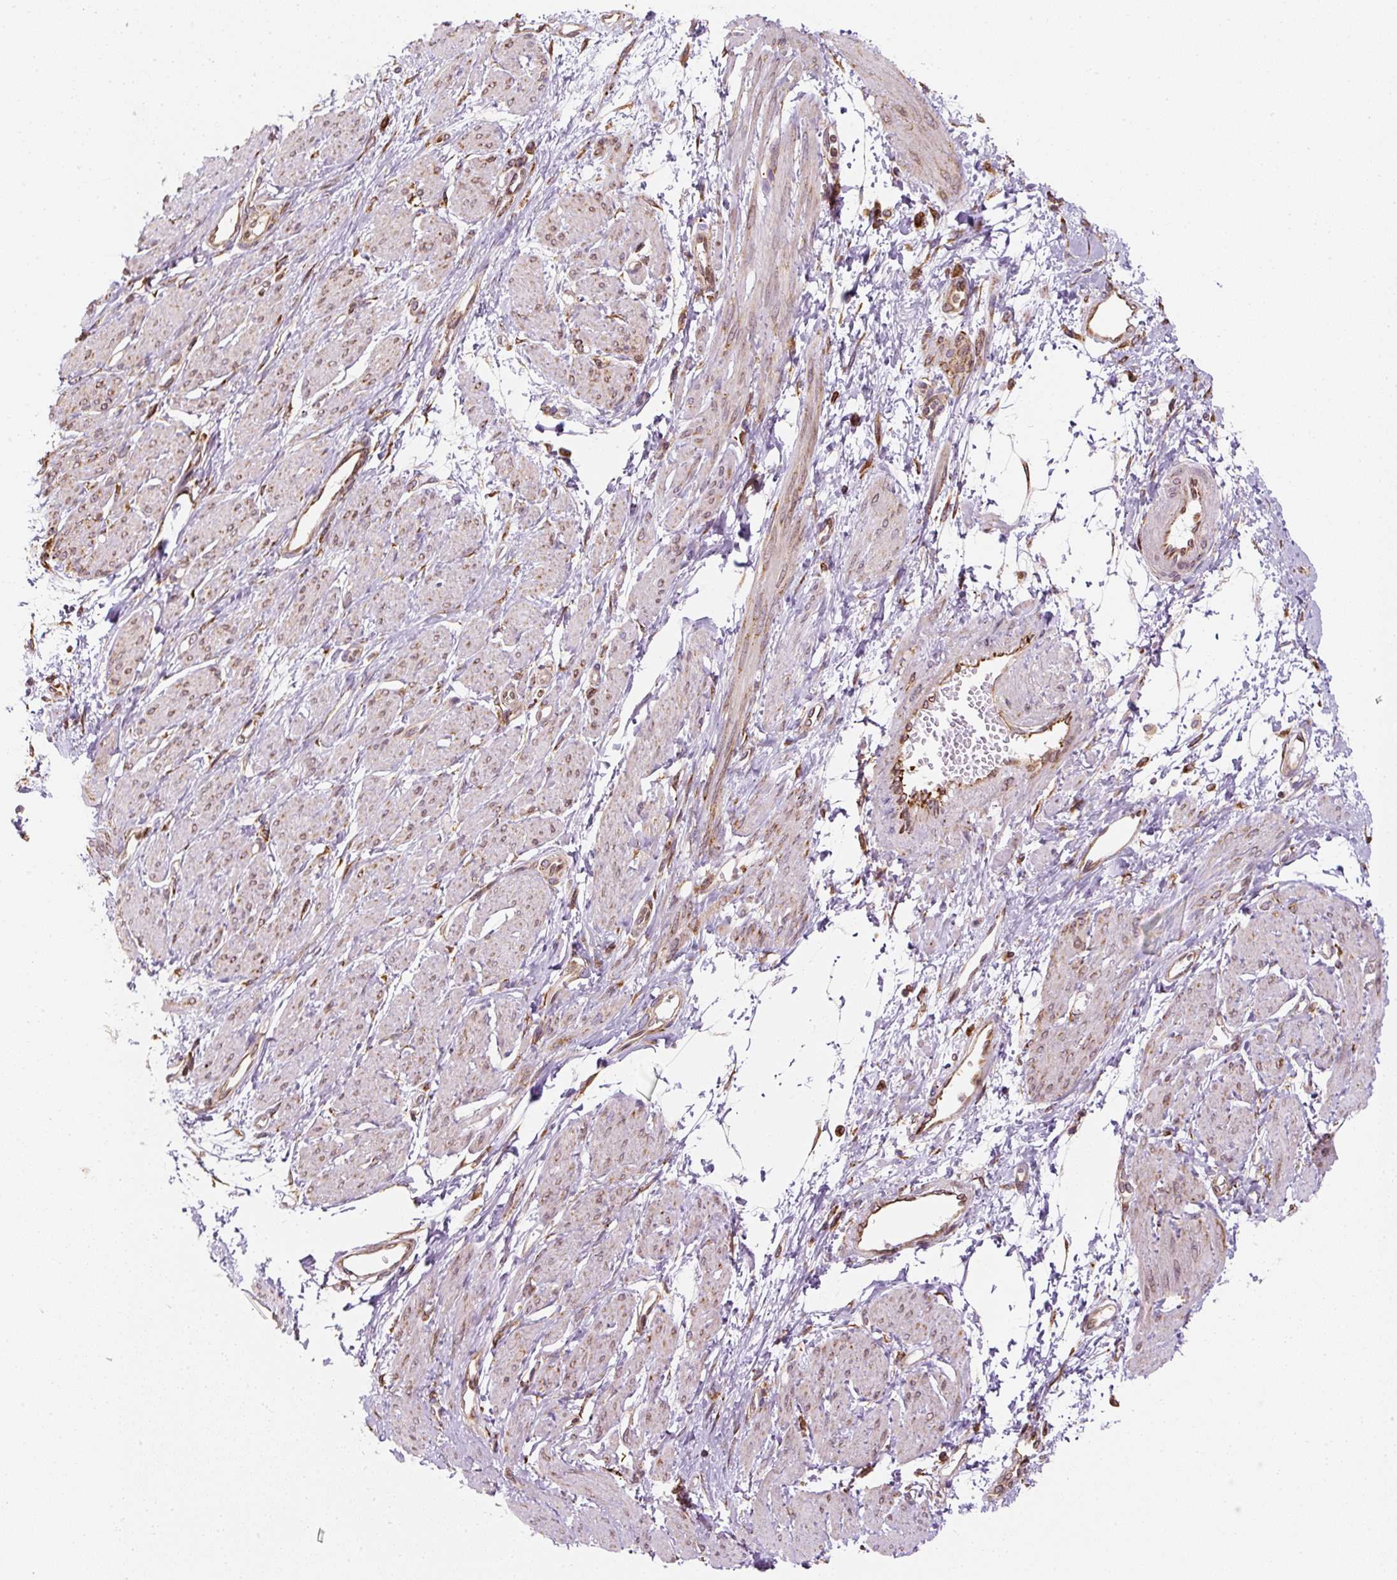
{"staining": {"intensity": "weak", "quantity": "25%-75%", "location": "cytoplasmic/membranous"}, "tissue": "smooth muscle", "cell_type": "Smooth muscle cells", "image_type": "normal", "snomed": [{"axis": "morphology", "description": "Normal tissue, NOS"}, {"axis": "topography", "description": "Smooth muscle"}, {"axis": "topography", "description": "Uterus"}], "caption": "A high-resolution micrograph shows immunohistochemistry (IHC) staining of unremarkable smooth muscle, which reveals weak cytoplasmic/membranous expression in approximately 25%-75% of smooth muscle cells.", "gene": "PRKCSH", "patient": {"sex": "female", "age": 39}}